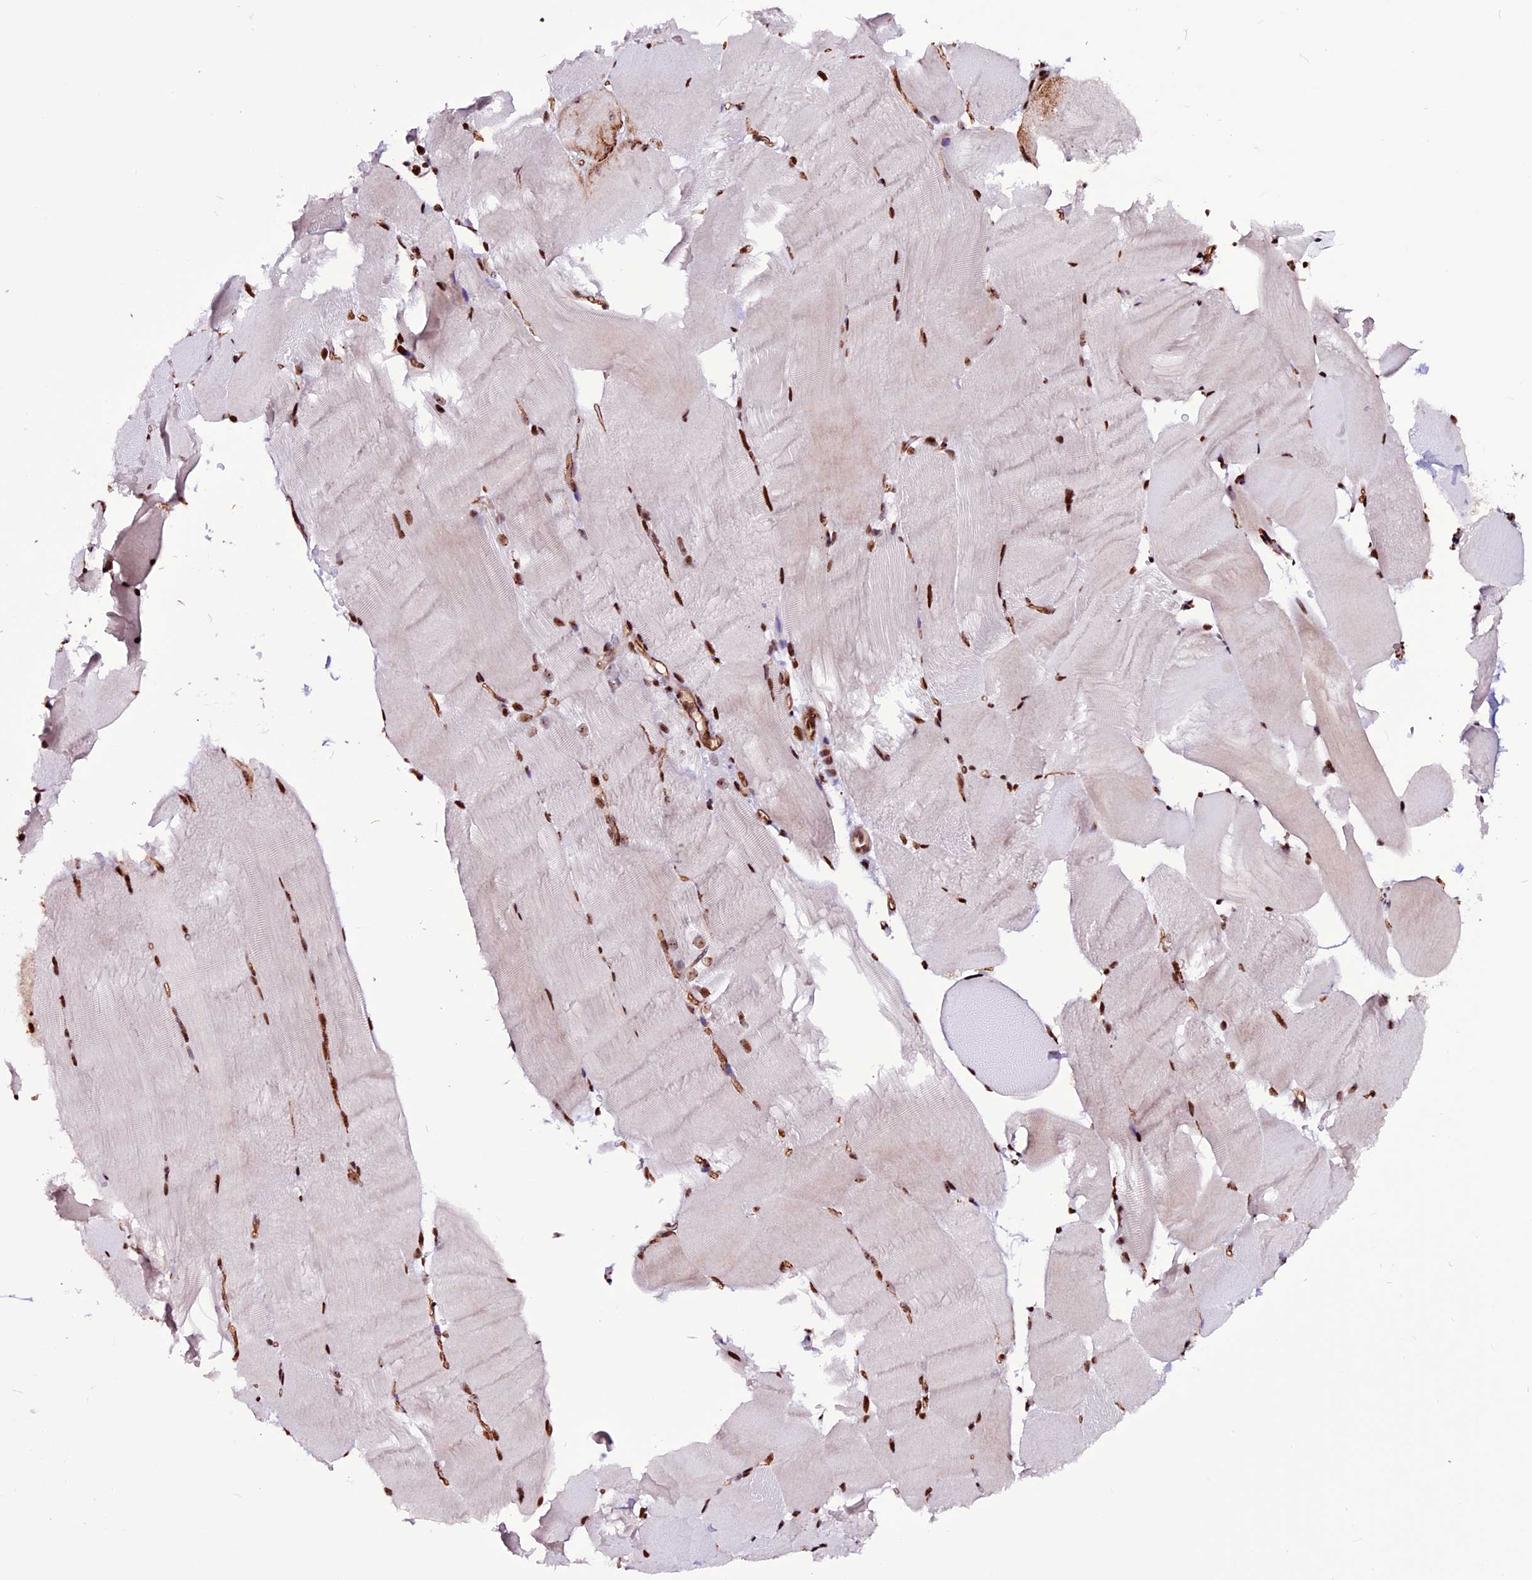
{"staining": {"intensity": "moderate", "quantity": ">75%", "location": "cytoplasmic/membranous,nuclear"}, "tissue": "skeletal muscle", "cell_type": "Myocytes", "image_type": "normal", "snomed": [{"axis": "morphology", "description": "Normal tissue, NOS"}, {"axis": "topography", "description": "Skeletal muscle"}, {"axis": "topography", "description": "Parathyroid gland"}], "caption": "Human skeletal muscle stained for a protein (brown) exhibits moderate cytoplasmic/membranous,nuclear positive staining in about >75% of myocytes.", "gene": "RINL", "patient": {"sex": "female", "age": 37}}